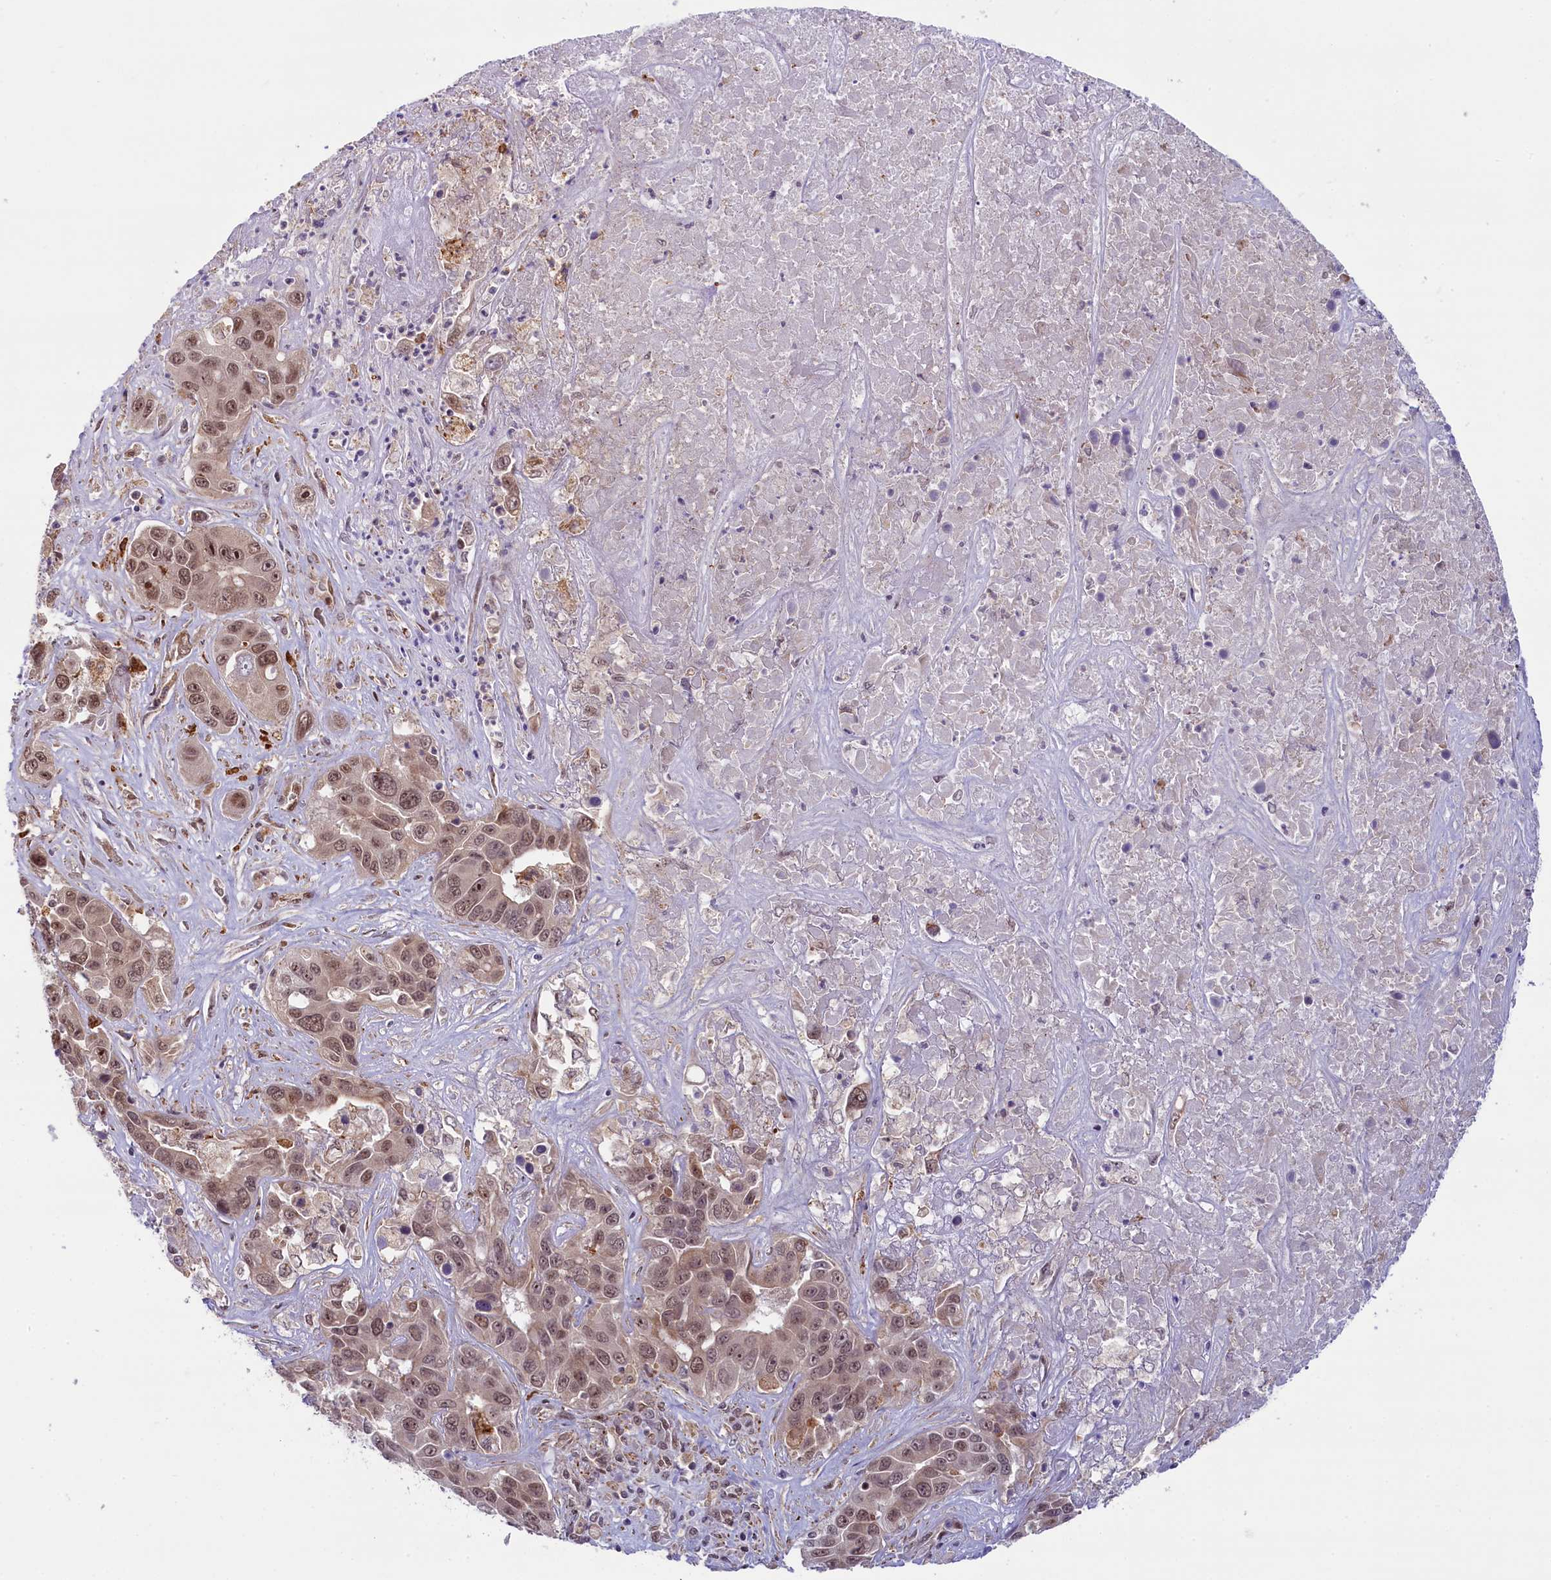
{"staining": {"intensity": "moderate", "quantity": ">75%", "location": "nuclear"}, "tissue": "liver cancer", "cell_type": "Tumor cells", "image_type": "cancer", "snomed": [{"axis": "morphology", "description": "Cholangiocarcinoma"}, {"axis": "topography", "description": "Liver"}], "caption": "Immunohistochemistry (IHC) histopathology image of cholangiocarcinoma (liver) stained for a protein (brown), which demonstrates medium levels of moderate nuclear staining in about >75% of tumor cells.", "gene": "FCHO1", "patient": {"sex": "female", "age": 52}}